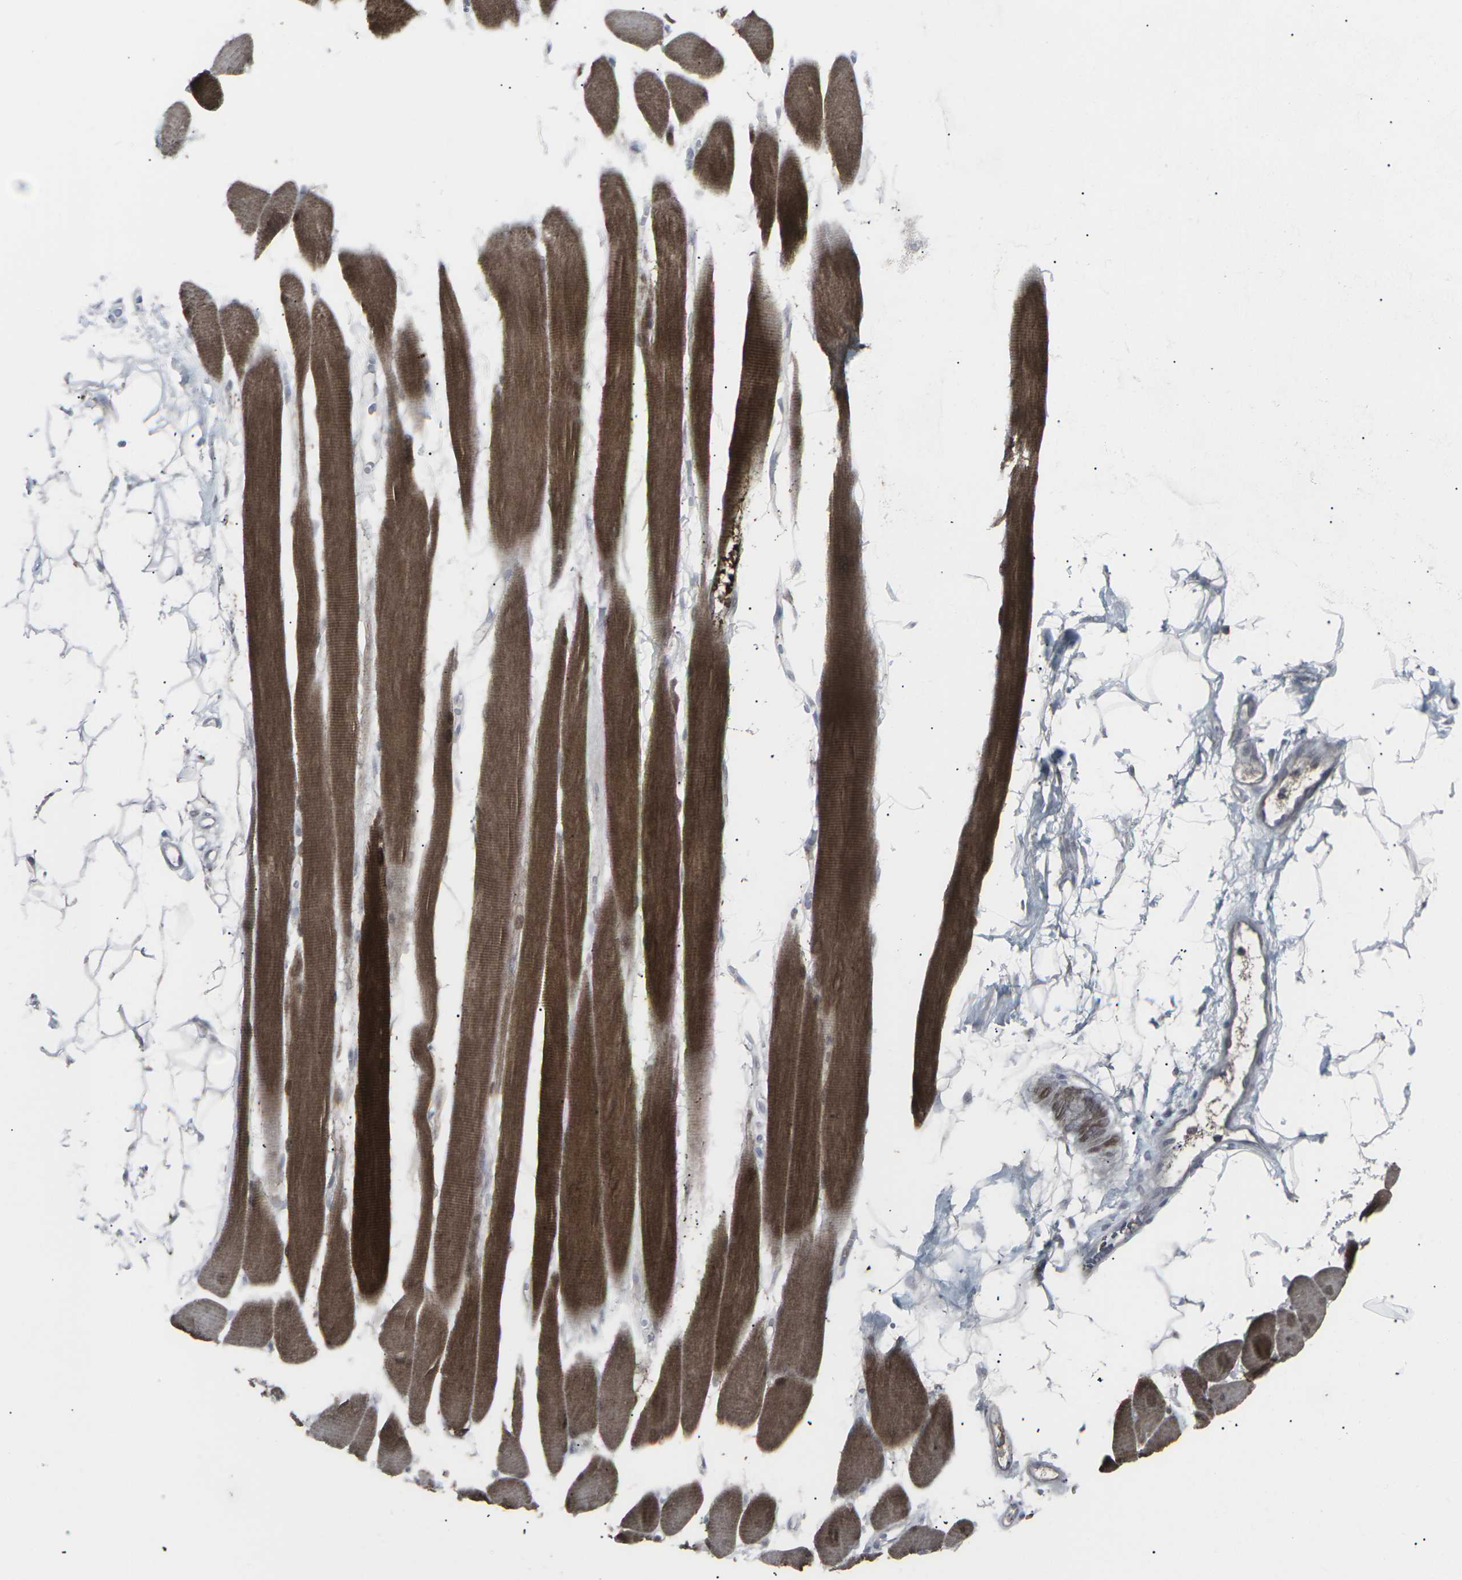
{"staining": {"intensity": "strong", "quantity": ">75%", "location": "cytoplasmic/membranous"}, "tissue": "skeletal muscle", "cell_type": "Myocytes", "image_type": "normal", "snomed": [{"axis": "morphology", "description": "Normal tissue, NOS"}, {"axis": "topography", "description": "Skeletal muscle"}, {"axis": "topography", "description": "Oral tissue"}, {"axis": "topography", "description": "Peripheral nerve tissue"}], "caption": "A brown stain labels strong cytoplasmic/membranous positivity of a protein in myocytes of benign skeletal muscle. The protein of interest is shown in brown color, while the nuclei are stained blue.", "gene": "APOBEC2", "patient": {"sex": "female", "age": 84}}